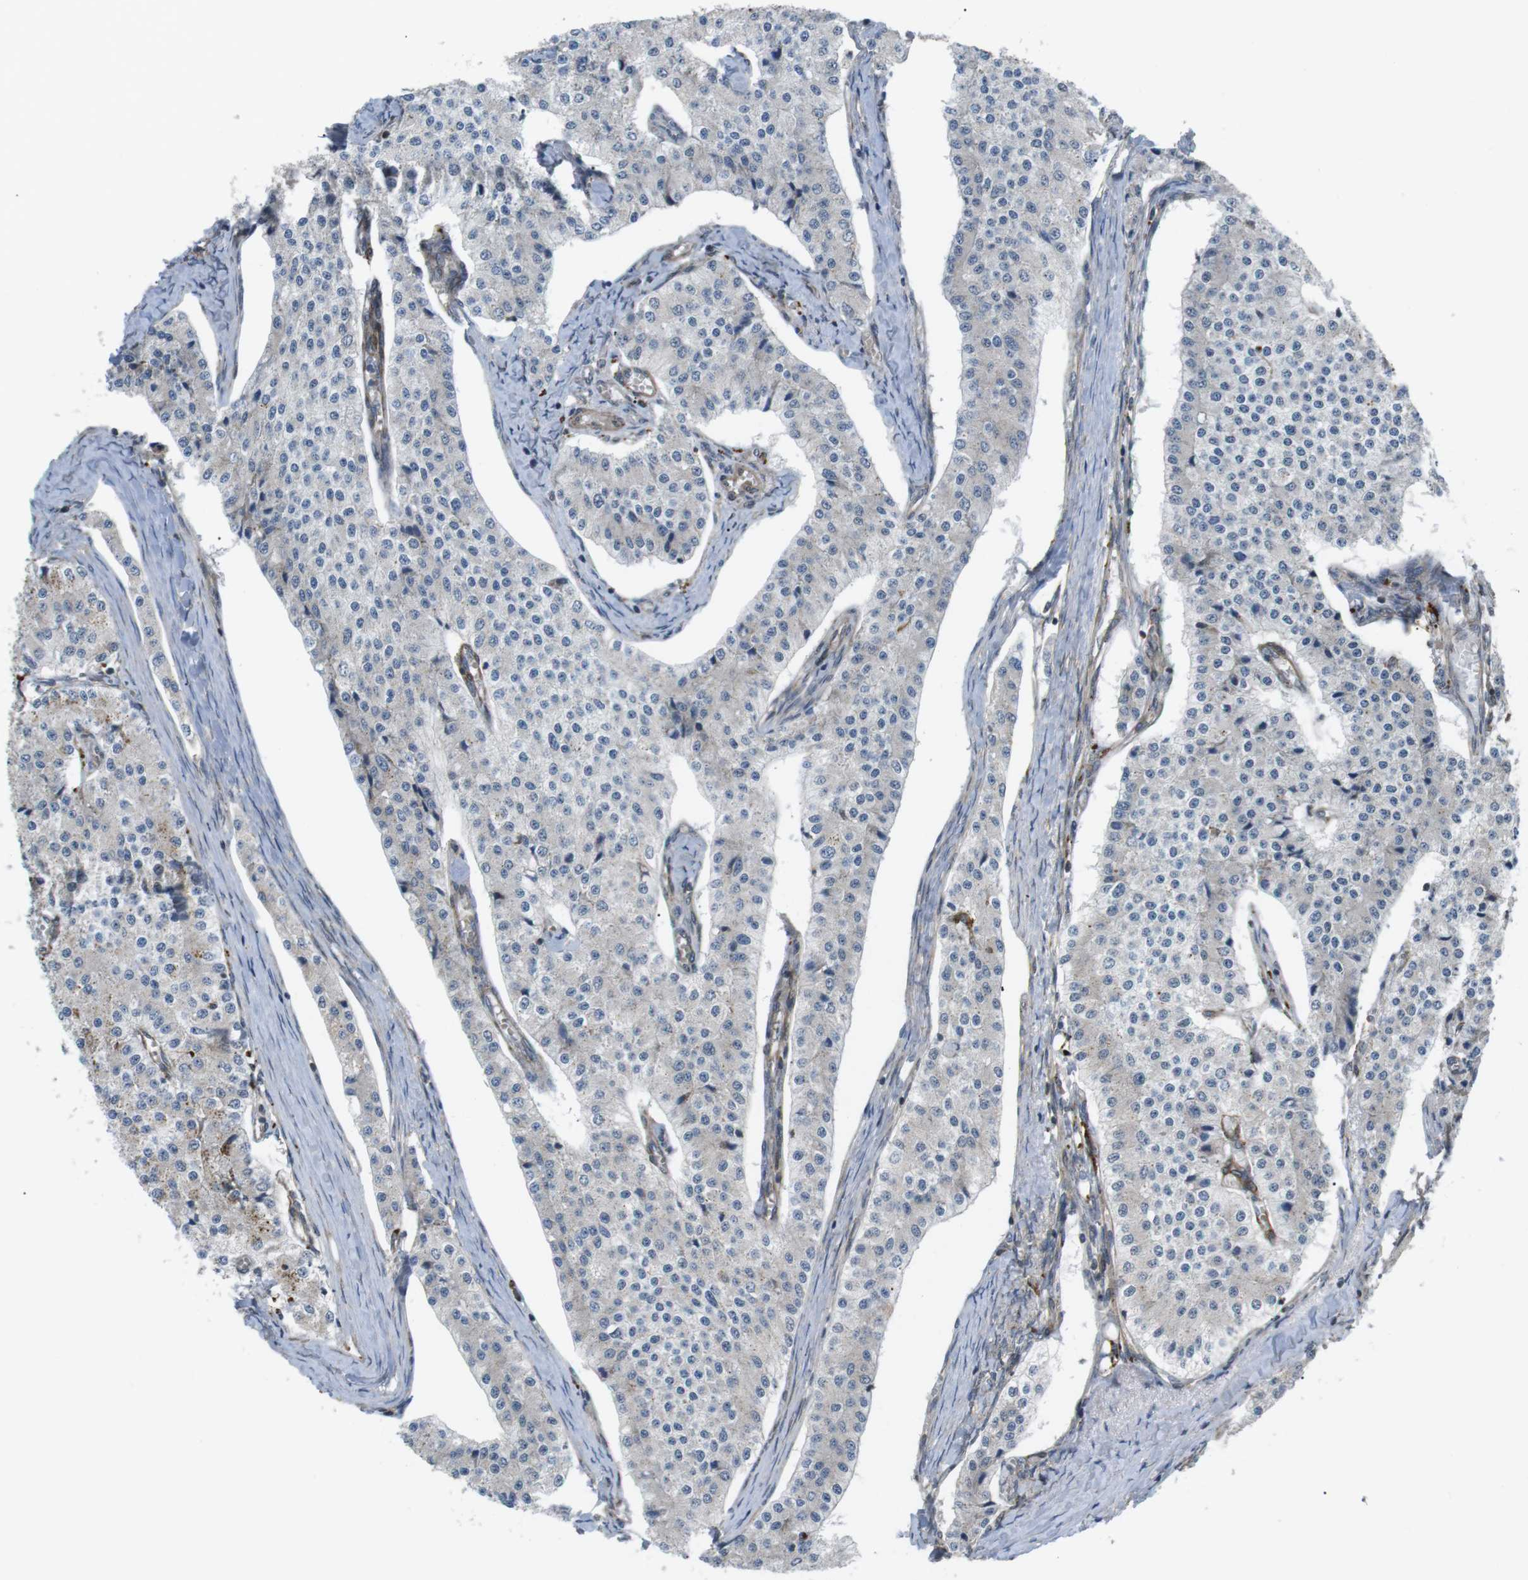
{"staining": {"intensity": "negative", "quantity": "none", "location": "none"}, "tissue": "carcinoid", "cell_type": "Tumor cells", "image_type": "cancer", "snomed": [{"axis": "morphology", "description": "Carcinoid, malignant, NOS"}, {"axis": "topography", "description": "Colon"}], "caption": "IHC of human carcinoid (malignant) exhibits no staining in tumor cells.", "gene": "KANK2", "patient": {"sex": "female", "age": 52}}